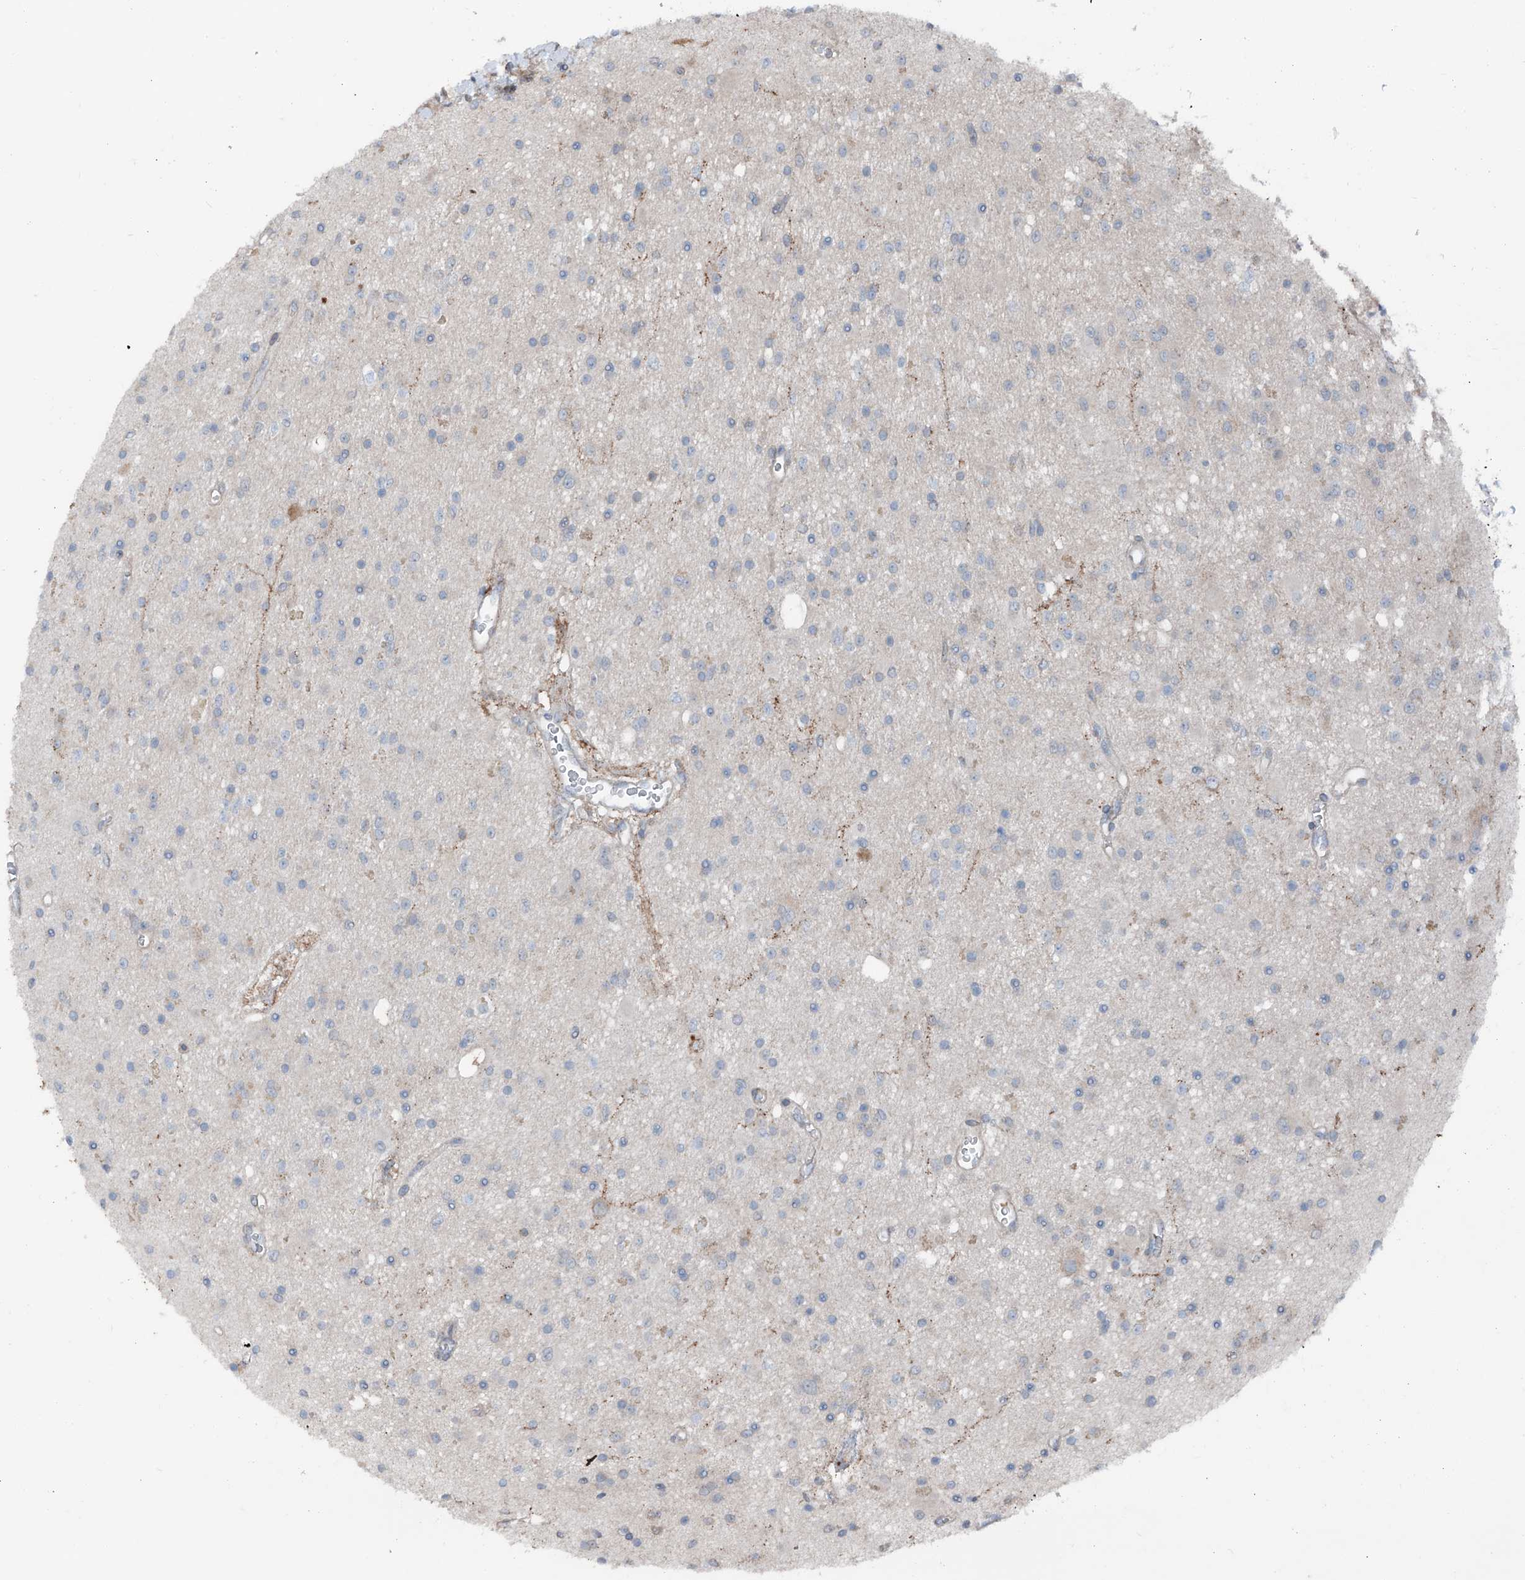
{"staining": {"intensity": "negative", "quantity": "none", "location": "none"}, "tissue": "glioma", "cell_type": "Tumor cells", "image_type": "cancer", "snomed": [{"axis": "morphology", "description": "Glioma, malignant, High grade"}, {"axis": "topography", "description": "Brain"}], "caption": "Tumor cells show no significant protein expression in glioma.", "gene": "HSPB11", "patient": {"sex": "male", "age": 34}}